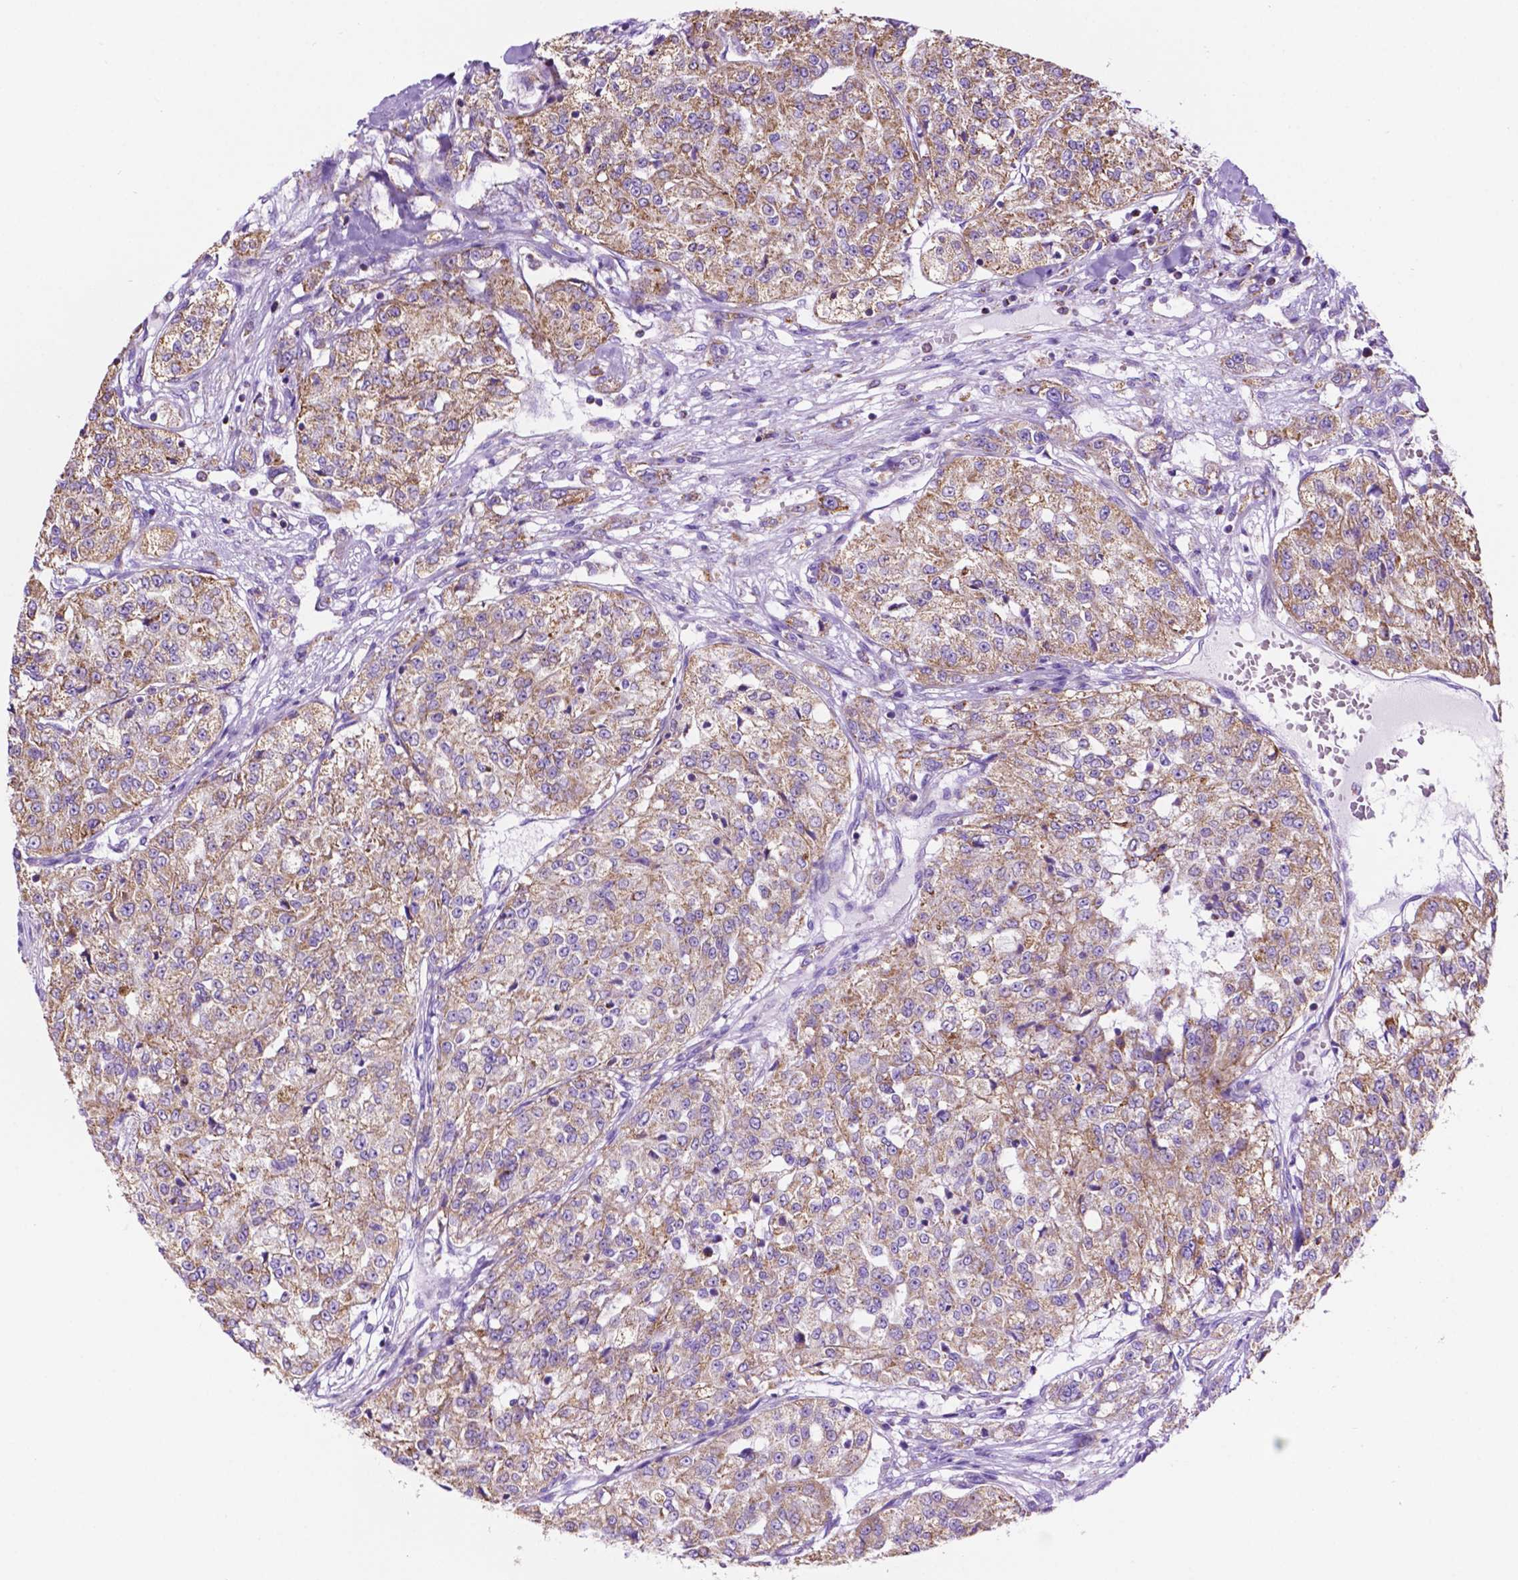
{"staining": {"intensity": "moderate", "quantity": ">75%", "location": "cytoplasmic/membranous"}, "tissue": "renal cancer", "cell_type": "Tumor cells", "image_type": "cancer", "snomed": [{"axis": "morphology", "description": "Adenocarcinoma, NOS"}, {"axis": "topography", "description": "Kidney"}], "caption": "Immunohistochemistry of human adenocarcinoma (renal) reveals medium levels of moderate cytoplasmic/membranous positivity in about >75% of tumor cells. (DAB (3,3'-diaminobenzidine) = brown stain, brightfield microscopy at high magnification).", "gene": "GDPD5", "patient": {"sex": "female", "age": 63}}